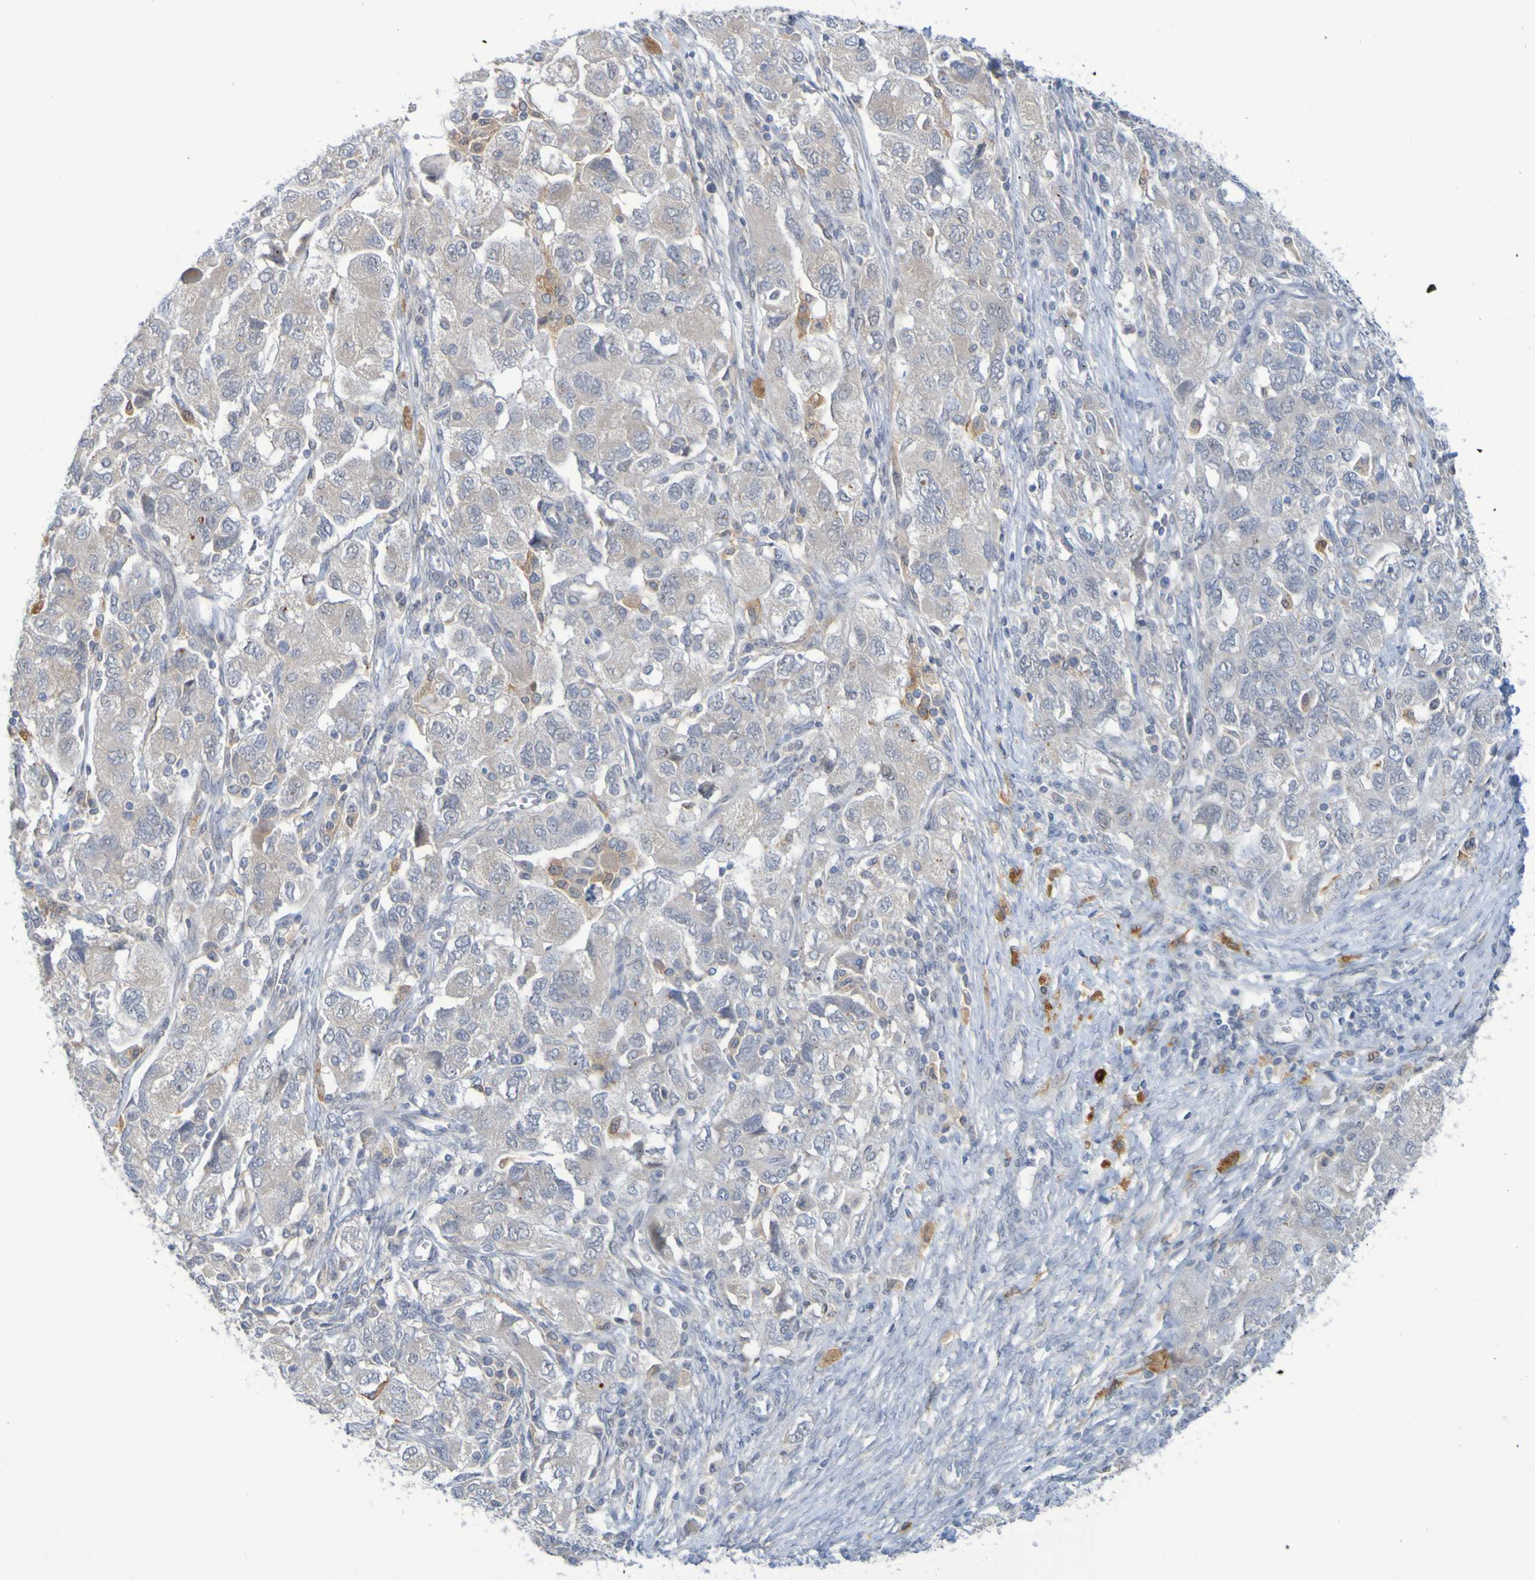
{"staining": {"intensity": "weak", "quantity": "<25%", "location": "cytoplasmic/membranous"}, "tissue": "ovarian cancer", "cell_type": "Tumor cells", "image_type": "cancer", "snomed": [{"axis": "morphology", "description": "Carcinoma, NOS"}, {"axis": "morphology", "description": "Cystadenocarcinoma, serous, NOS"}, {"axis": "topography", "description": "Ovary"}], "caption": "Immunohistochemistry photomicrograph of ovarian cancer stained for a protein (brown), which exhibits no positivity in tumor cells.", "gene": "LILRB5", "patient": {"sex": "female", "age": 69}}